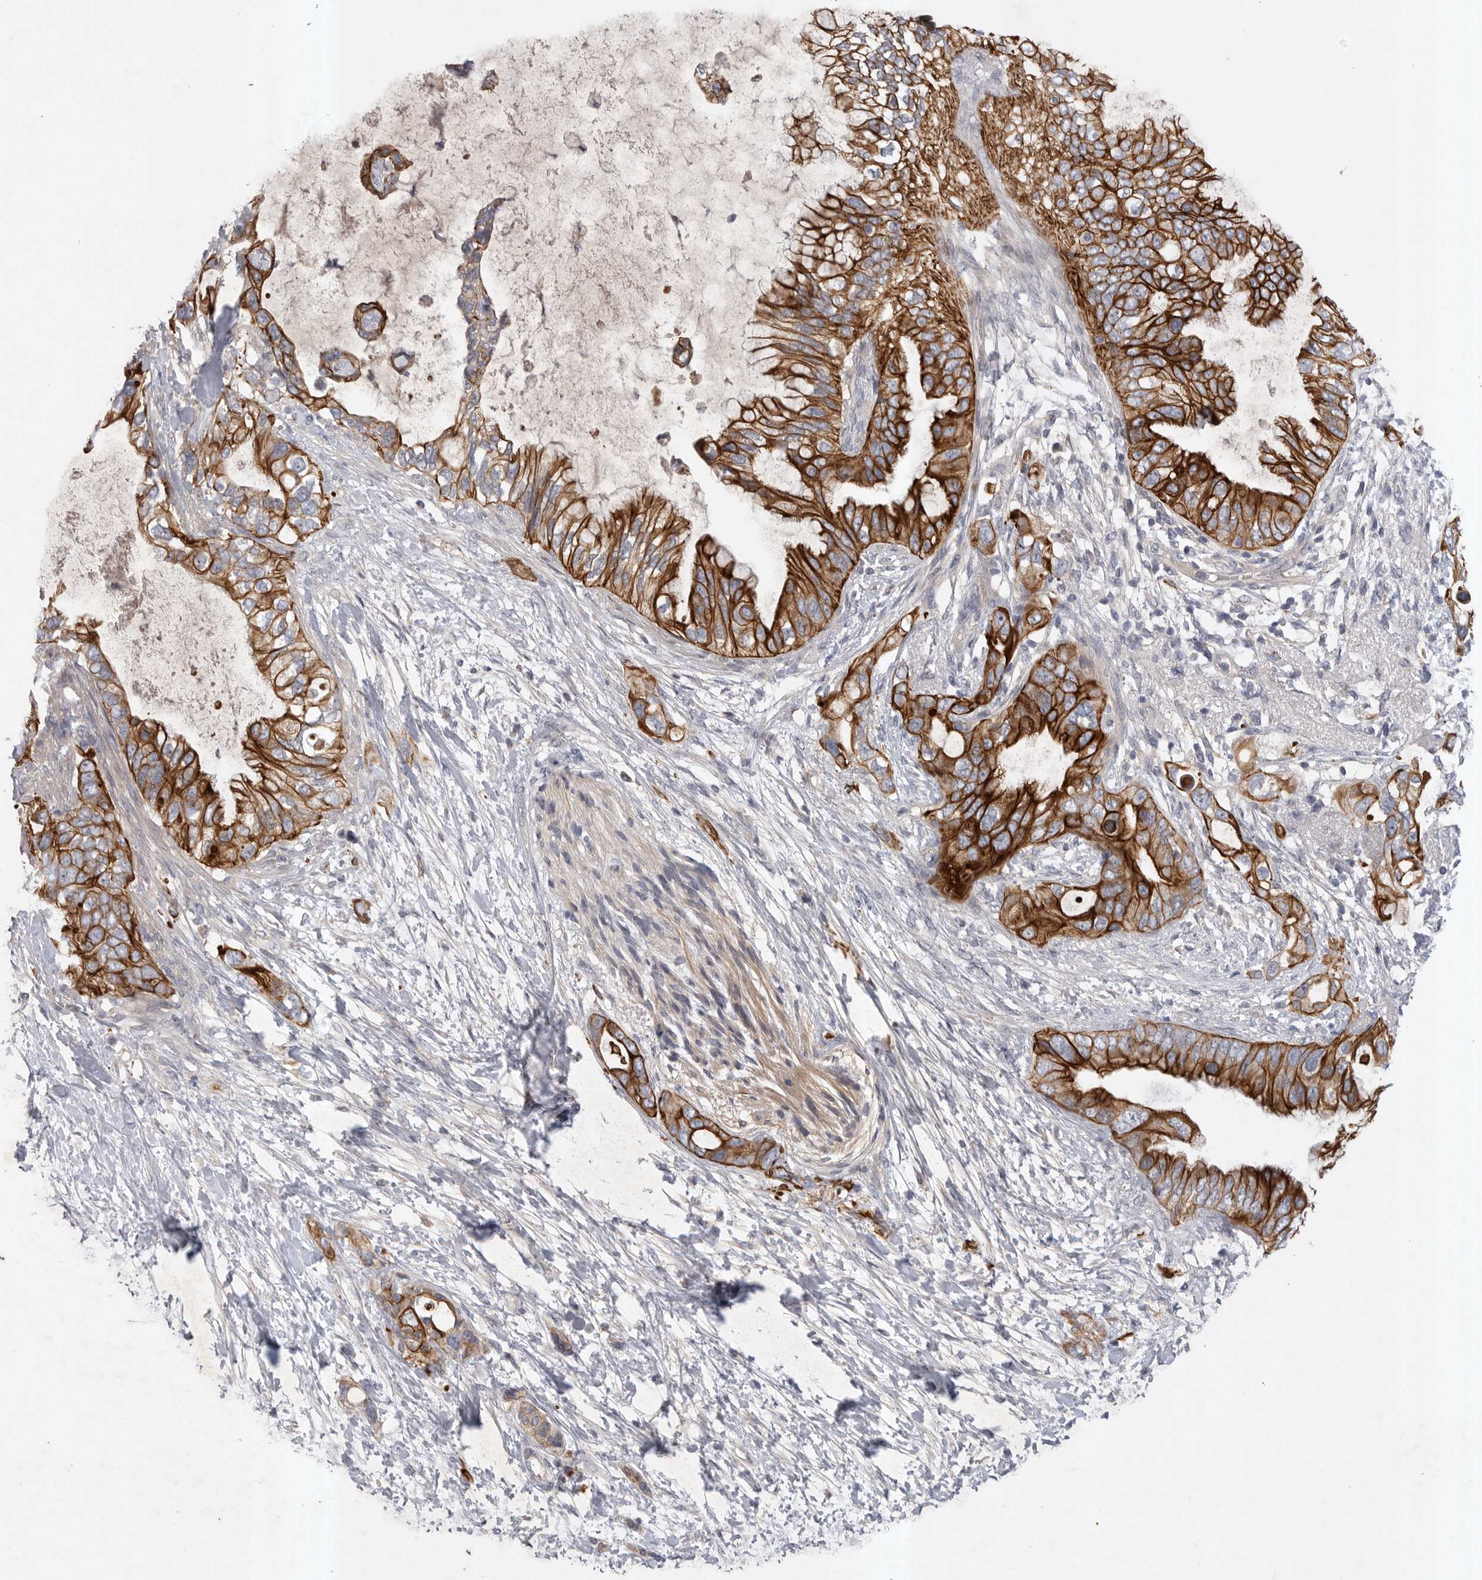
{"staining": {"intensity": "strong", "quantity": ">75%", "location": "cytoplasmic/membranous"}, "tissue": "pancreatic cancer", "cell_type": "Tumor cells", "image_type": "cancer", "snomed": [{"axis": "morphology", "description": "Adenocarcinoma, NOS"}, {"axis": "topography", "description": "Pancreas"}], "caption": "A photomicrograph of human pancreatic cancer stained for a protein demonstrates strong cytoplasmic/membranous brown staining in tumor cells. The staining is performed using DAB brown chromogen to label protein expression. The nuclei are counter-stained blue using hematoxylin.", "gene": "DHDDS", "patient": {"sex": "female", "age": 56}}